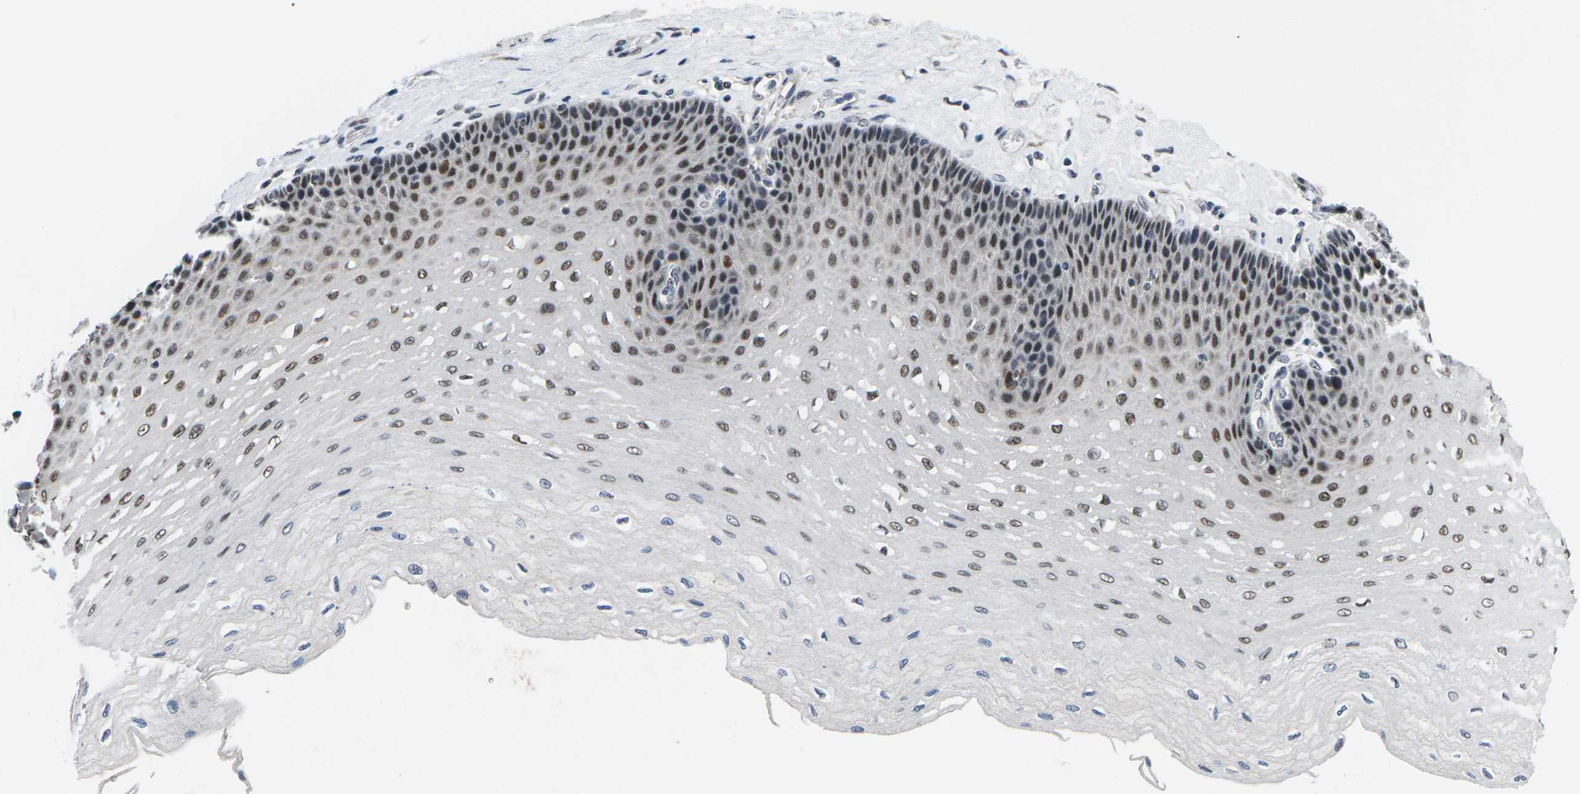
{"staining": {"intensity": "moderate", "quantity": ">75%", "location": "nuclear"}, "tissue": "esophagus", "cell_type": "Squamous epithelial cells", "image_type": "normal", "snomed": [{"axis": "morphology", "description": "Normal tissue, NOS"}, {"axis": "topography", "description": "Esophagus"}], "caption": "Immunohistochemistry image of benign esophagus: human esophagus stained using immunohistochemistry (IHC) reveals medium levels of moderate protein expression localized specifically in the nuclear of squamous epithelial cells, appearing as a nuclear brown color.", "gene": "NSRP1", "patient": {"sex": "female", "age": 72}}